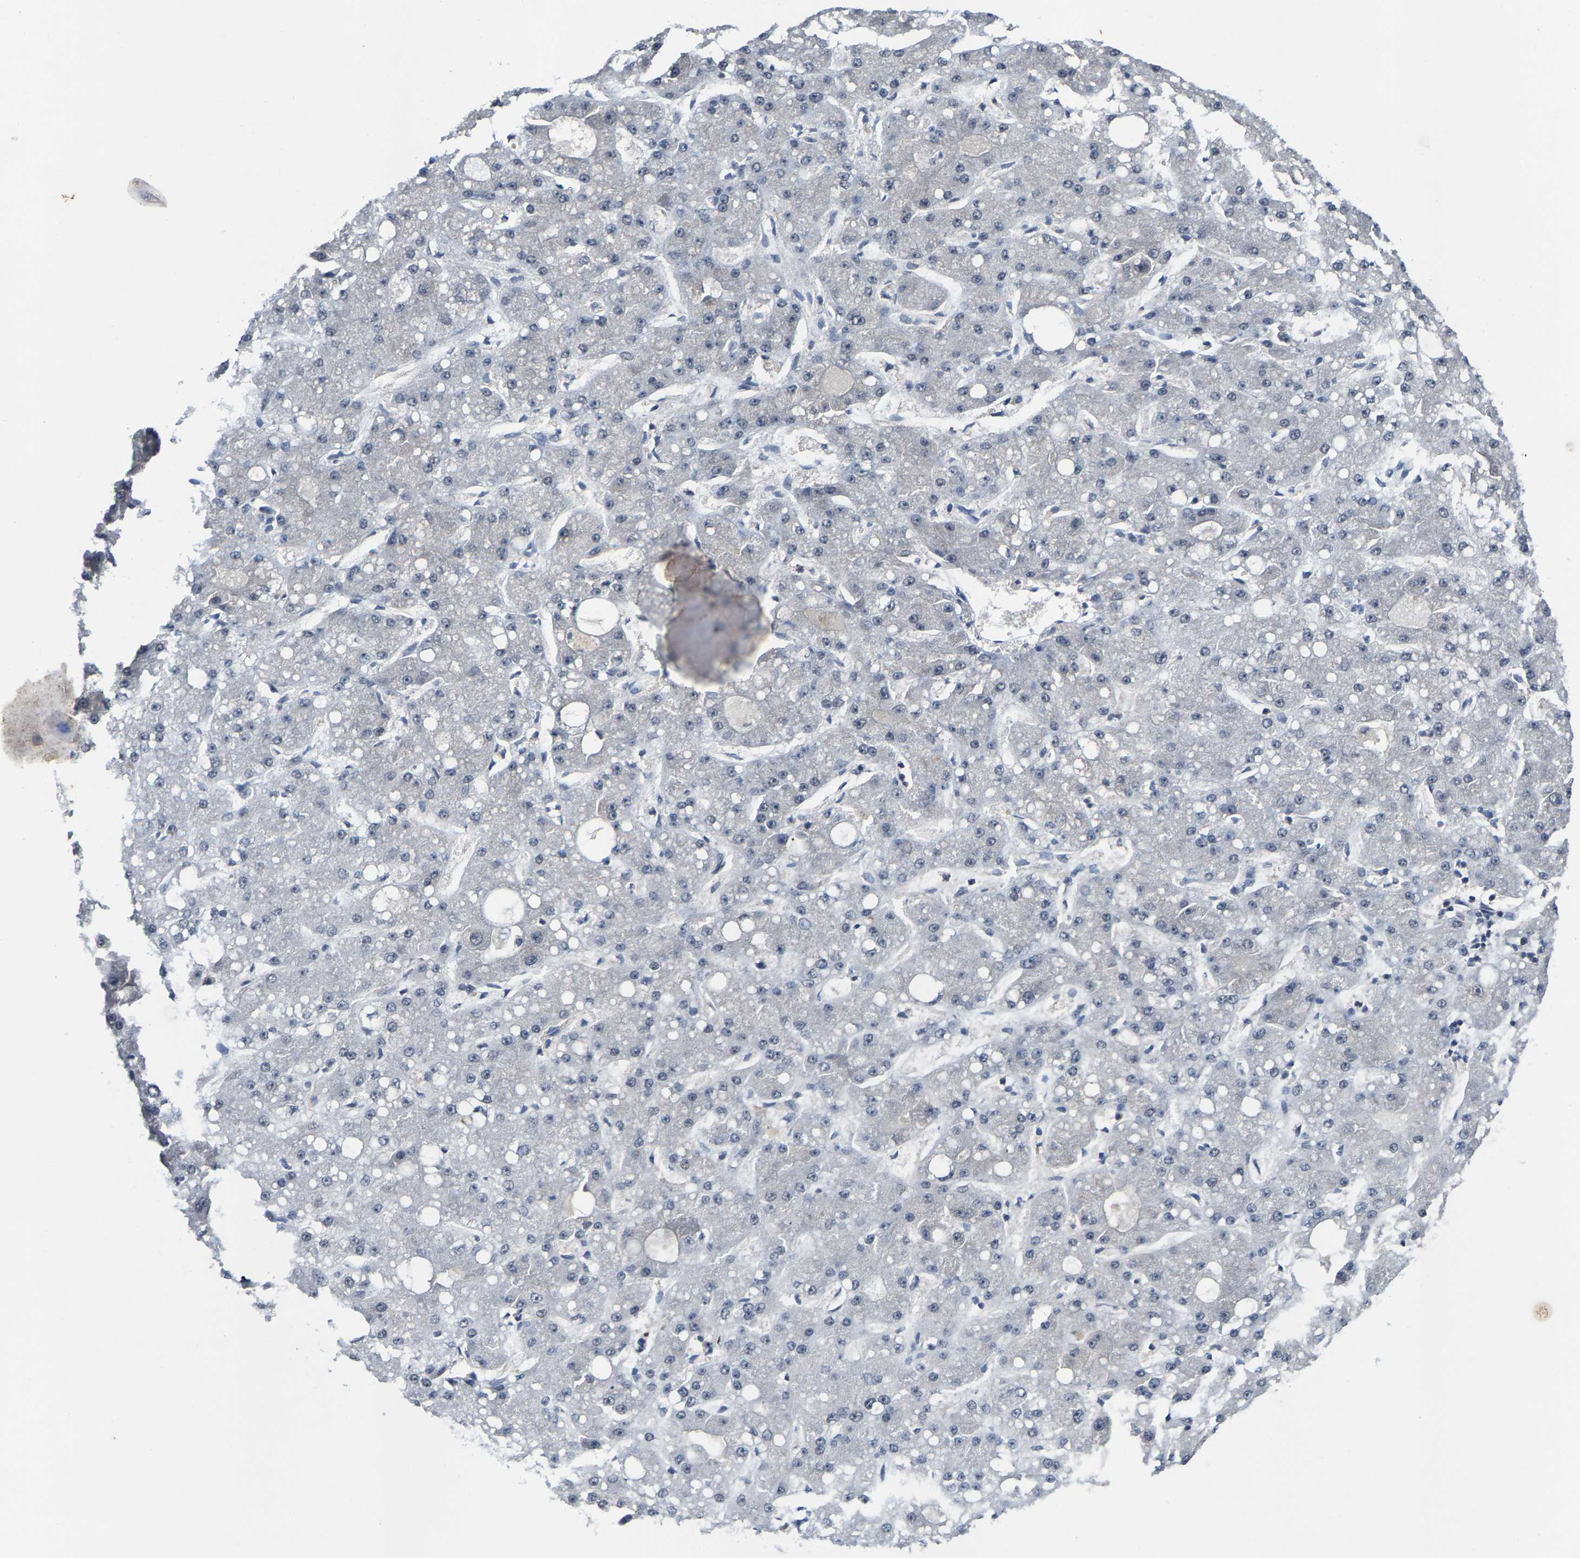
{"staining": {"intensity": "negative", "quantity": "none", "location": "none"}, "tissue": "liver cancer", "cell_type": "Tumor cells", "image_type": "cancer", "snomed": [{"axis": "morphology", "description": "Carcinoma, Hepatocellular, NOS"}, {"axis": "topography", "description": "Liver"}], "caption": "Tumor cells are negative for brown protein staining in liver cancer.", "gene": "FGD3", "patient": {"sex": "male", "age": 67}}